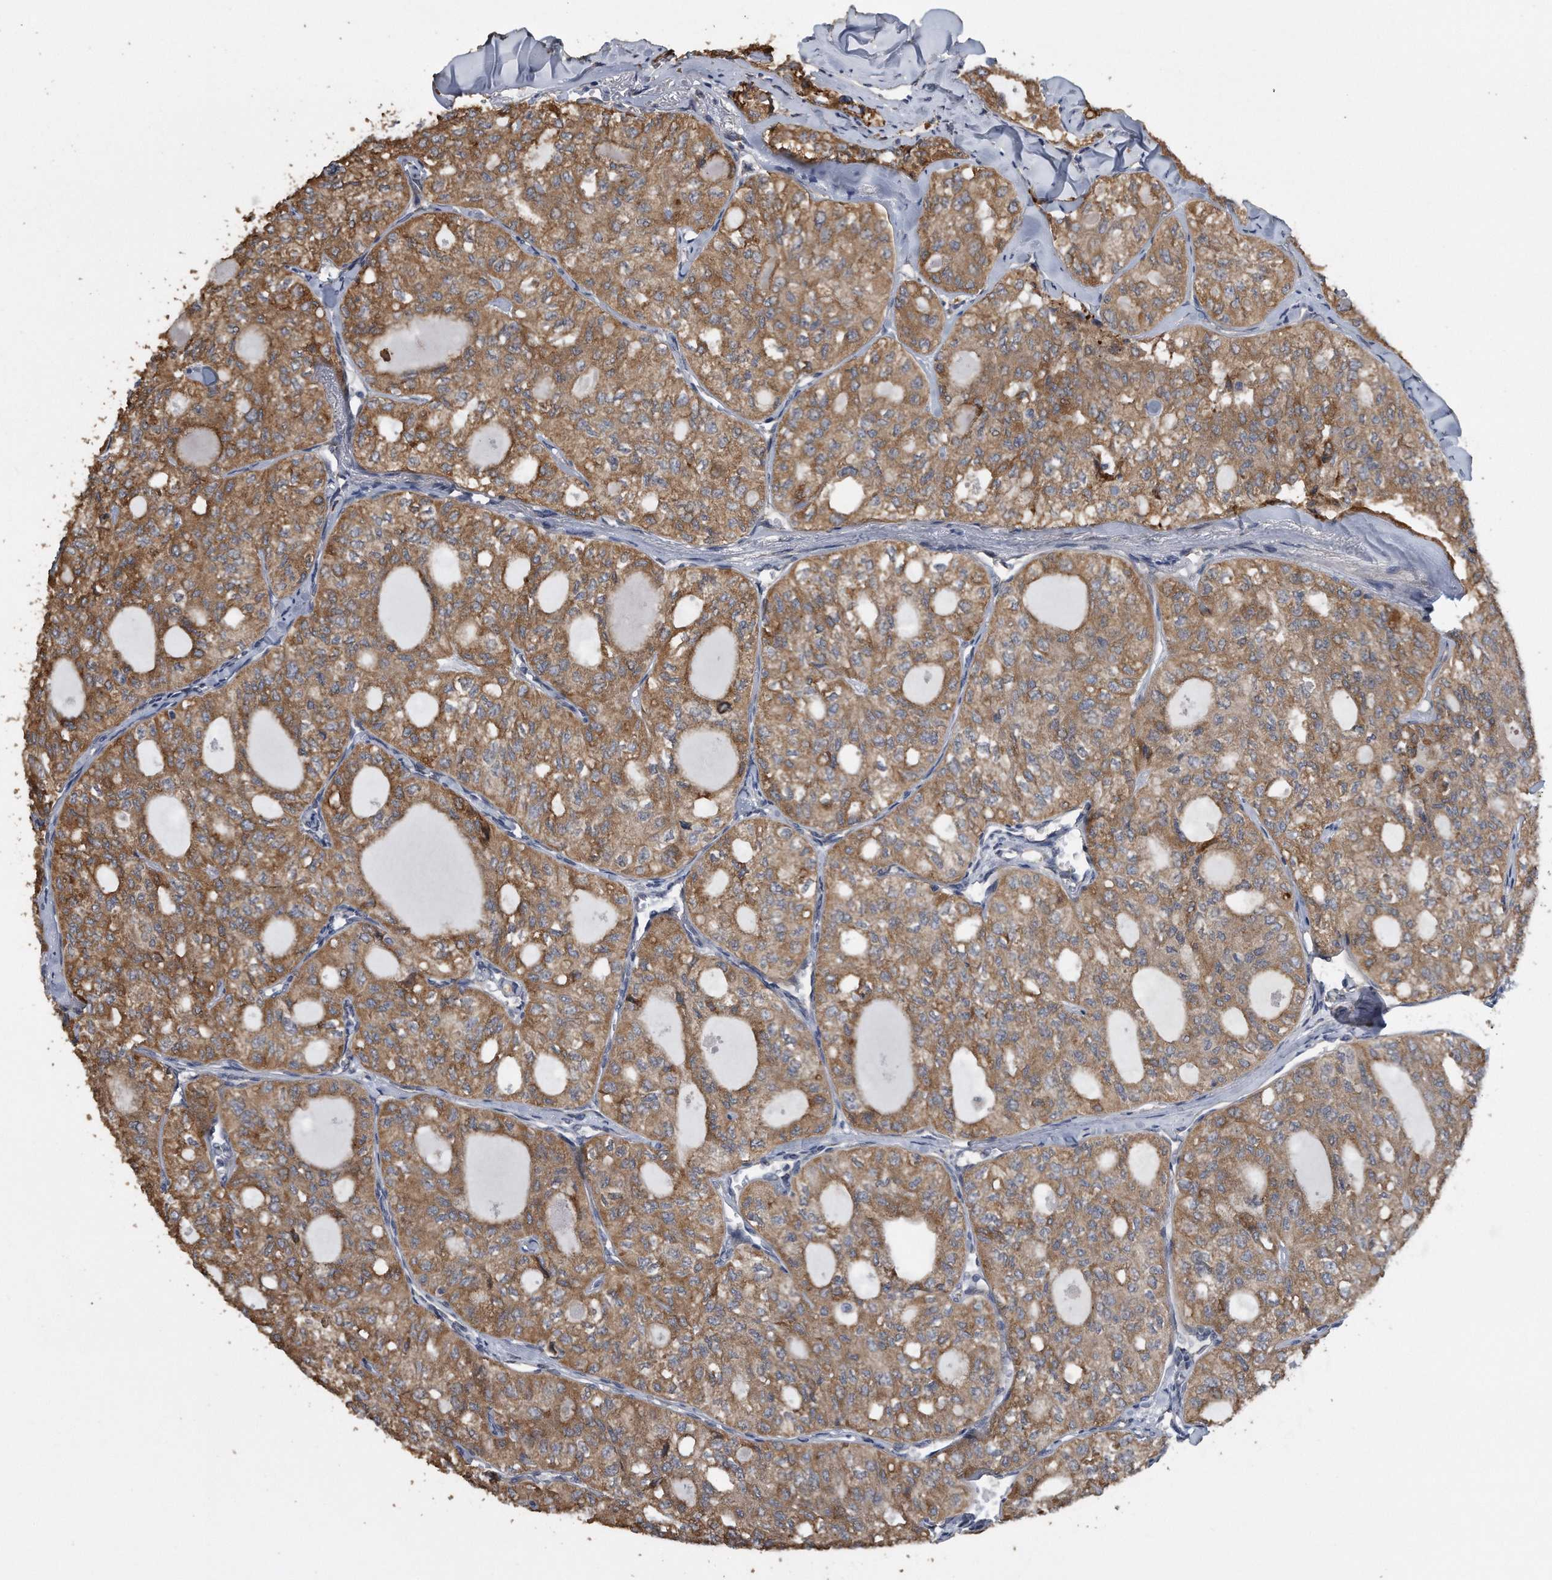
{"staining": {"intensity": "moderate", "quantity": ">75%", "location": "cytoplasmic/membranous"}, "tissue": "thyroid cancer", "cell_type": "Tumor cells", "image_type": "cancer", "snomed": [{"axis": "morphology", "description": "Follicular adenoma carcinoma, NOS"}, {"axis": "topography", "description": "Thyroid gland"}], "caption": "Follicular adenoma carcinoma (thyroid) stained with DAB IHC shows medium levels of moderate cytoplasmic/membranous positivity in about >75% of tumor cells.", "gene": "PCLO", "patient": {"sex": "male", "age": 75}}